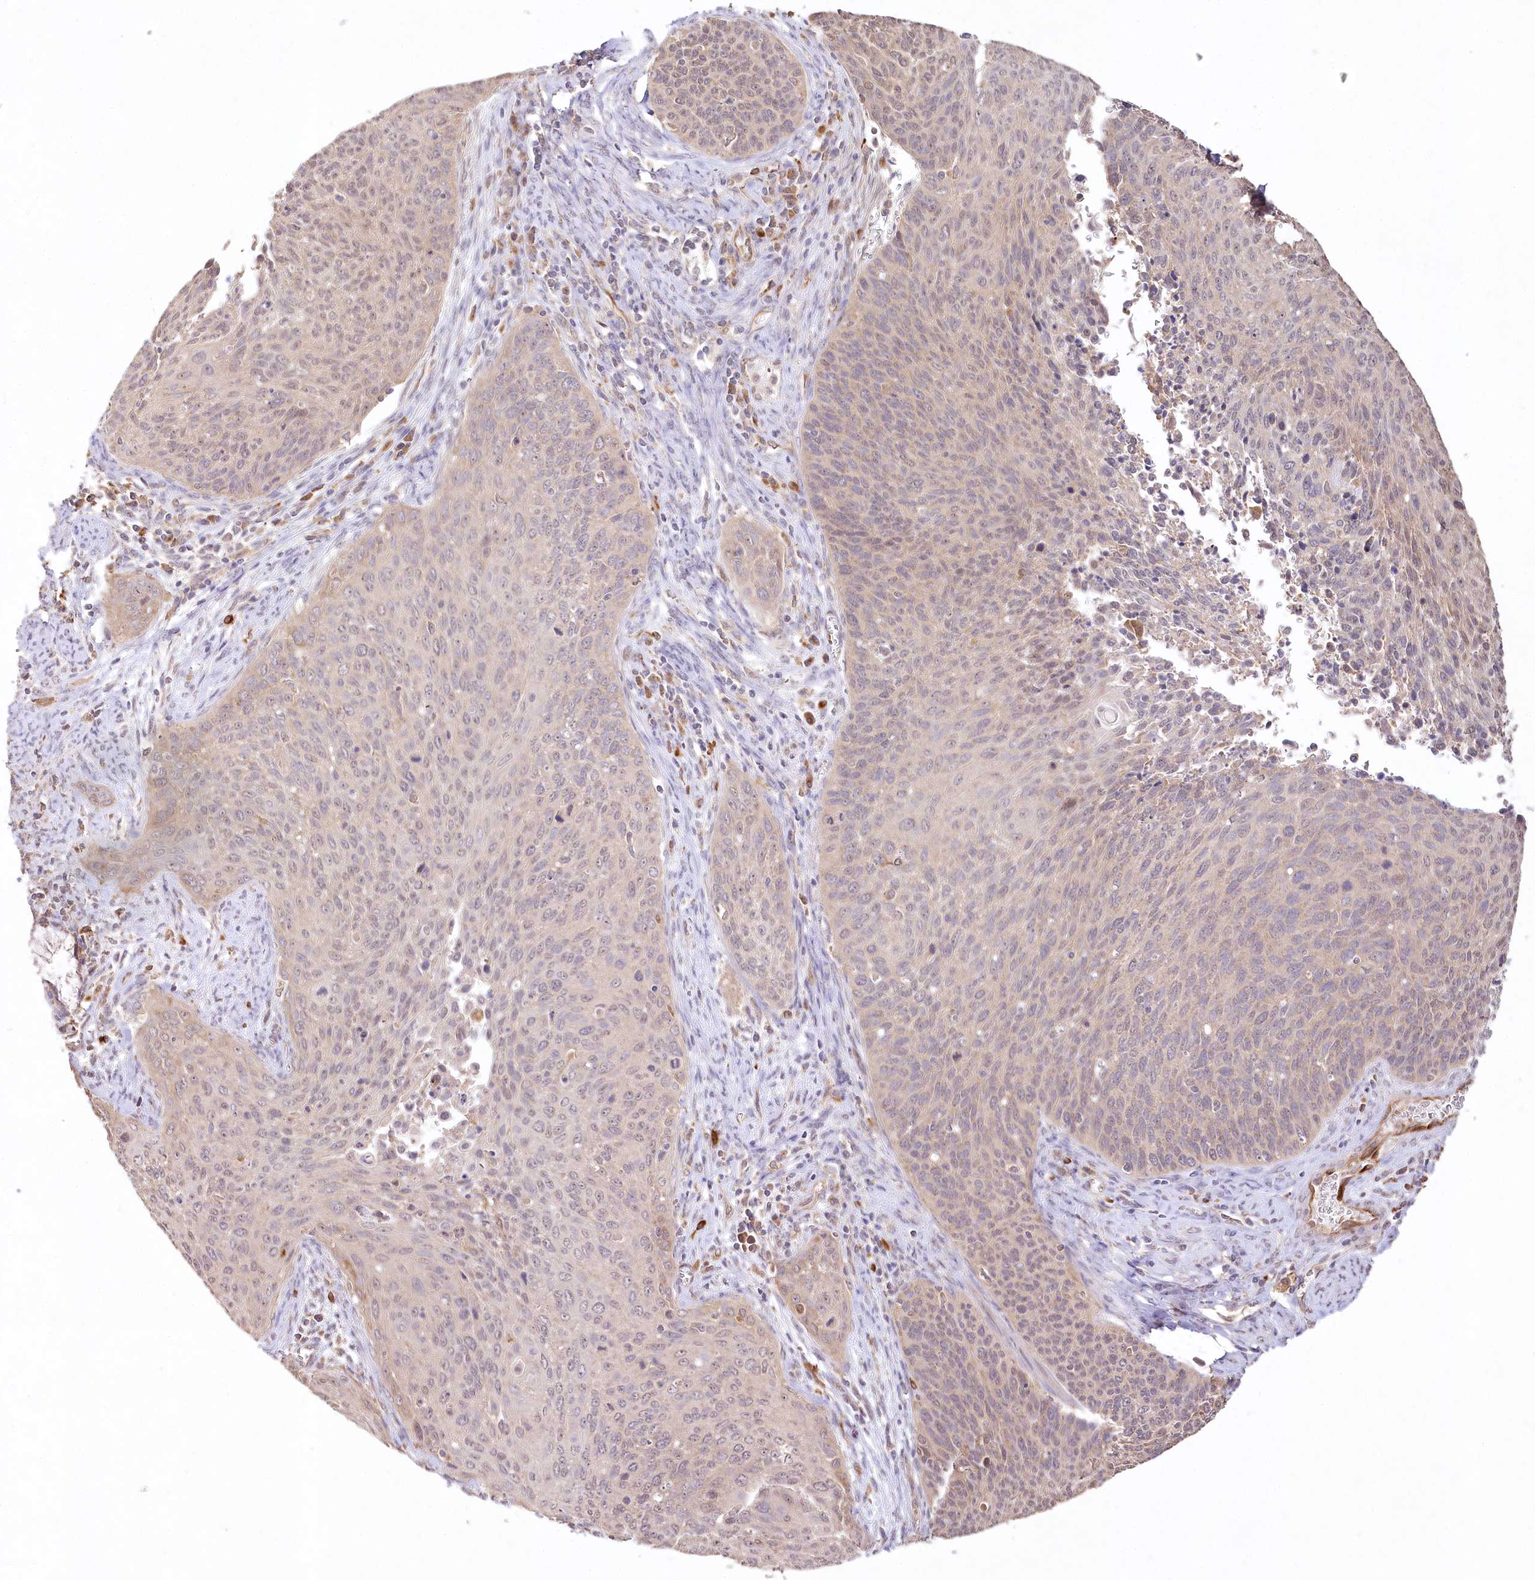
{"staining": {"intensity": "weak", "quantity": "25%-75%", "location": "nuclear"}, "tissue": "cervical cancer", "cell_type": "Tumor cells", "image_type": "cancer", "snomed": [{"axis": "morphology", "description": "Squamous cell carcinoma, NOS"}, {"axis": "topography", "description": "Cervix"}], "caption": "Immunohistochemistry (IHC) staining of cervical cancer (squamous cell carcinoma), which reveals low levels of weak nuclear expression in about 25%-75% of tumor cells indicating weak nuclear protein expression. The staining was performed using DAB (brown) for protein detection and nuclei were counterstained in hematoxylin (blue).", "gene": "DMXL1", "patient": {"sex": "female", "age": 55}}